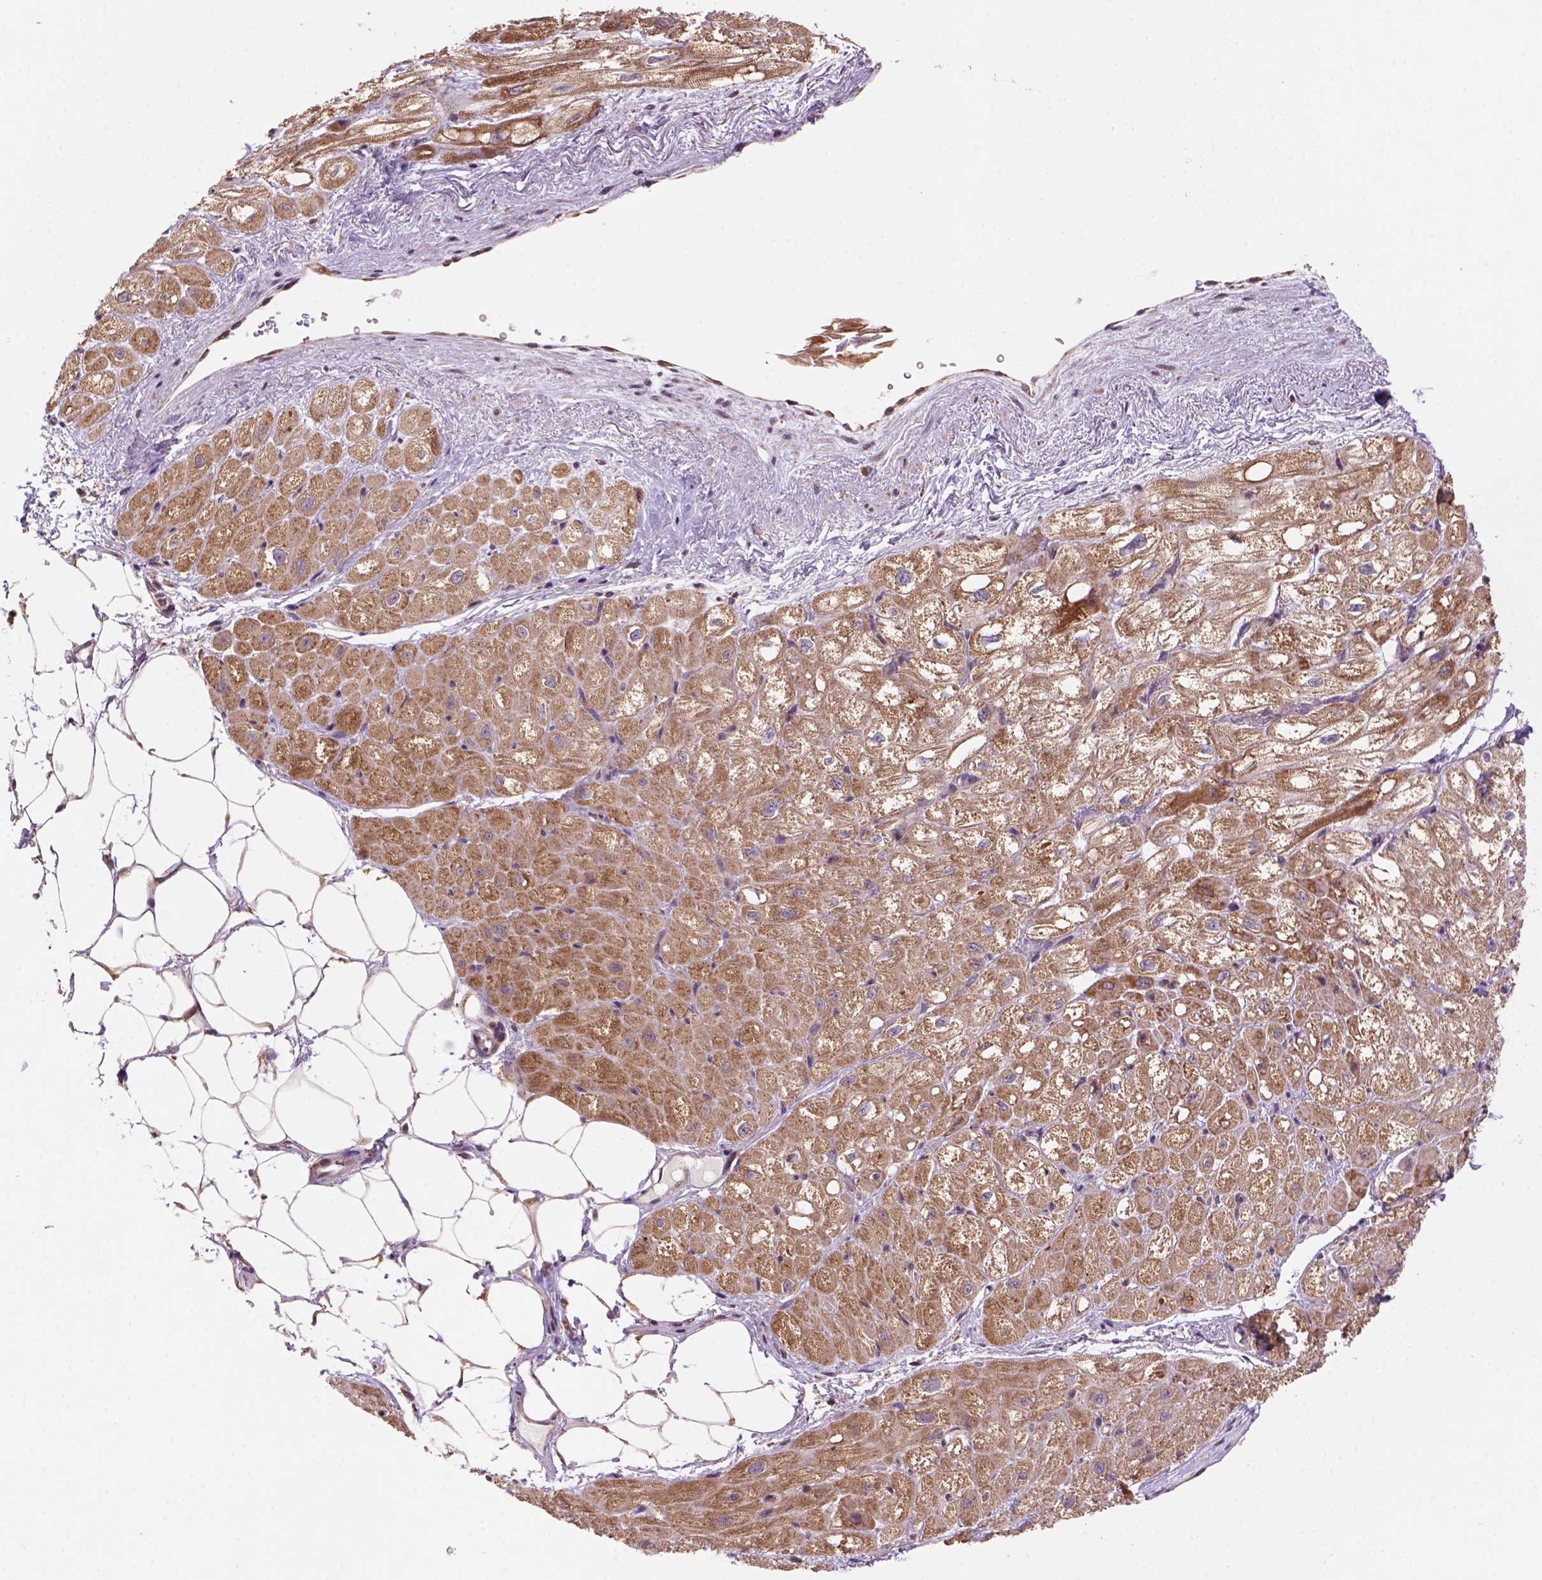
{"staining": {"intensity": "moderate", "quantity": ">75%", "location": "cytoplasmic/membranous"}, "tissue": "heart muscle", "cell_type": "Cardiomyocytes", "image_type": "normal", "snomed": [{"axis": "morphology", "description": "Normal tissue, NOS"}, {"axis": "topography", "description": "Heart"}], "caption": "Protein expression by IHC shows moderate cytoplasmic/membranous staining in approximately >75% of cardiomyocytes in normal heart muscle.", "gene": "FZD7", "patient": {"sex": "female", "age": 69}}